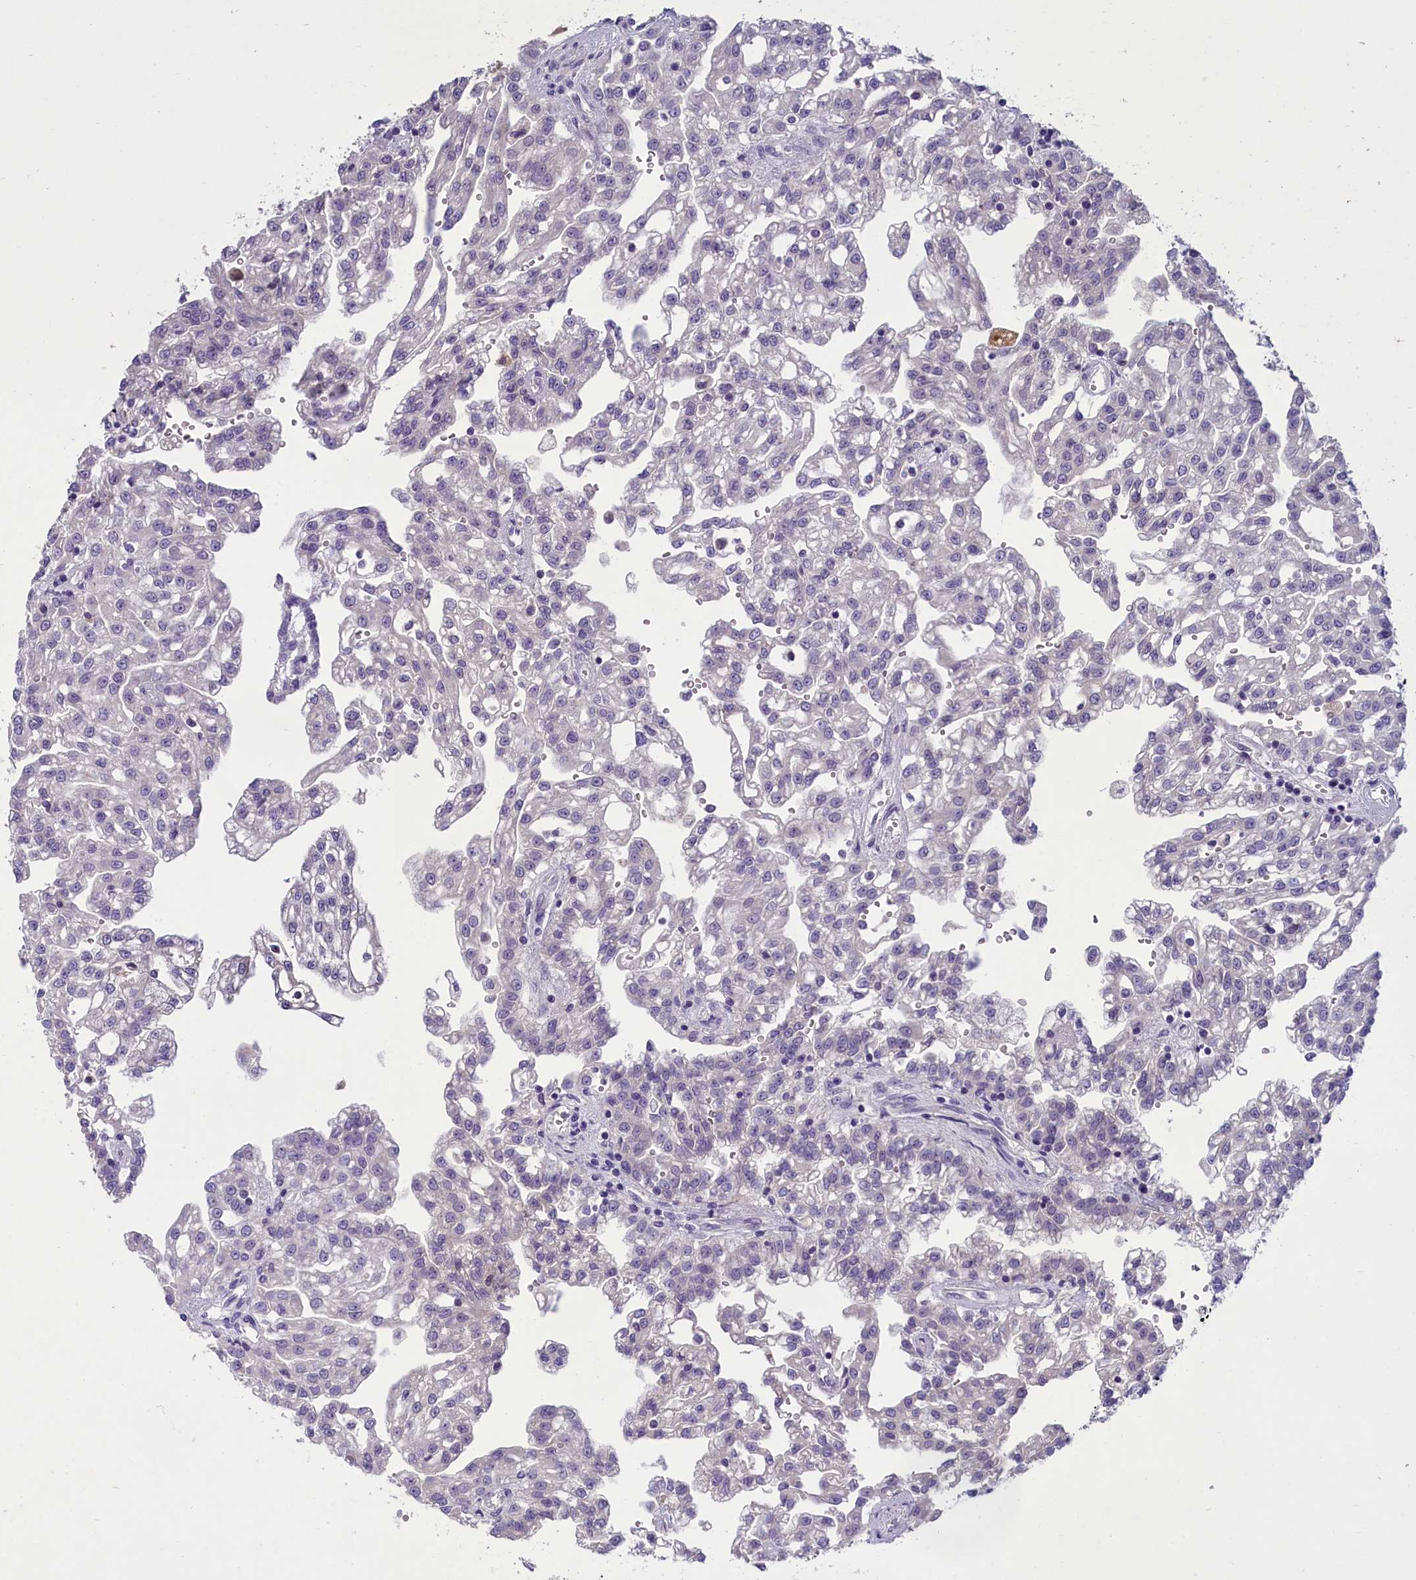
{"staining": {"intensity": "negative", "quantity": "none", "location": "none"}, "tissue": "renal cancer", "cell_type": "Tumor cells", "image_type": "cancer", "snomed": [{"axis": "morphology", "description": "Adenocarcinoma, NOS"}, {"axis": "topography", "description": "Kidney"}], "caption": "An immunohistochemistry histopathology image of renal adenocarcinoma is shown. There is no staining in tumor cells of renal adenocarcinoma.", "gene": "ENPP6", "patient": {"sex": "male", "age": 63}}